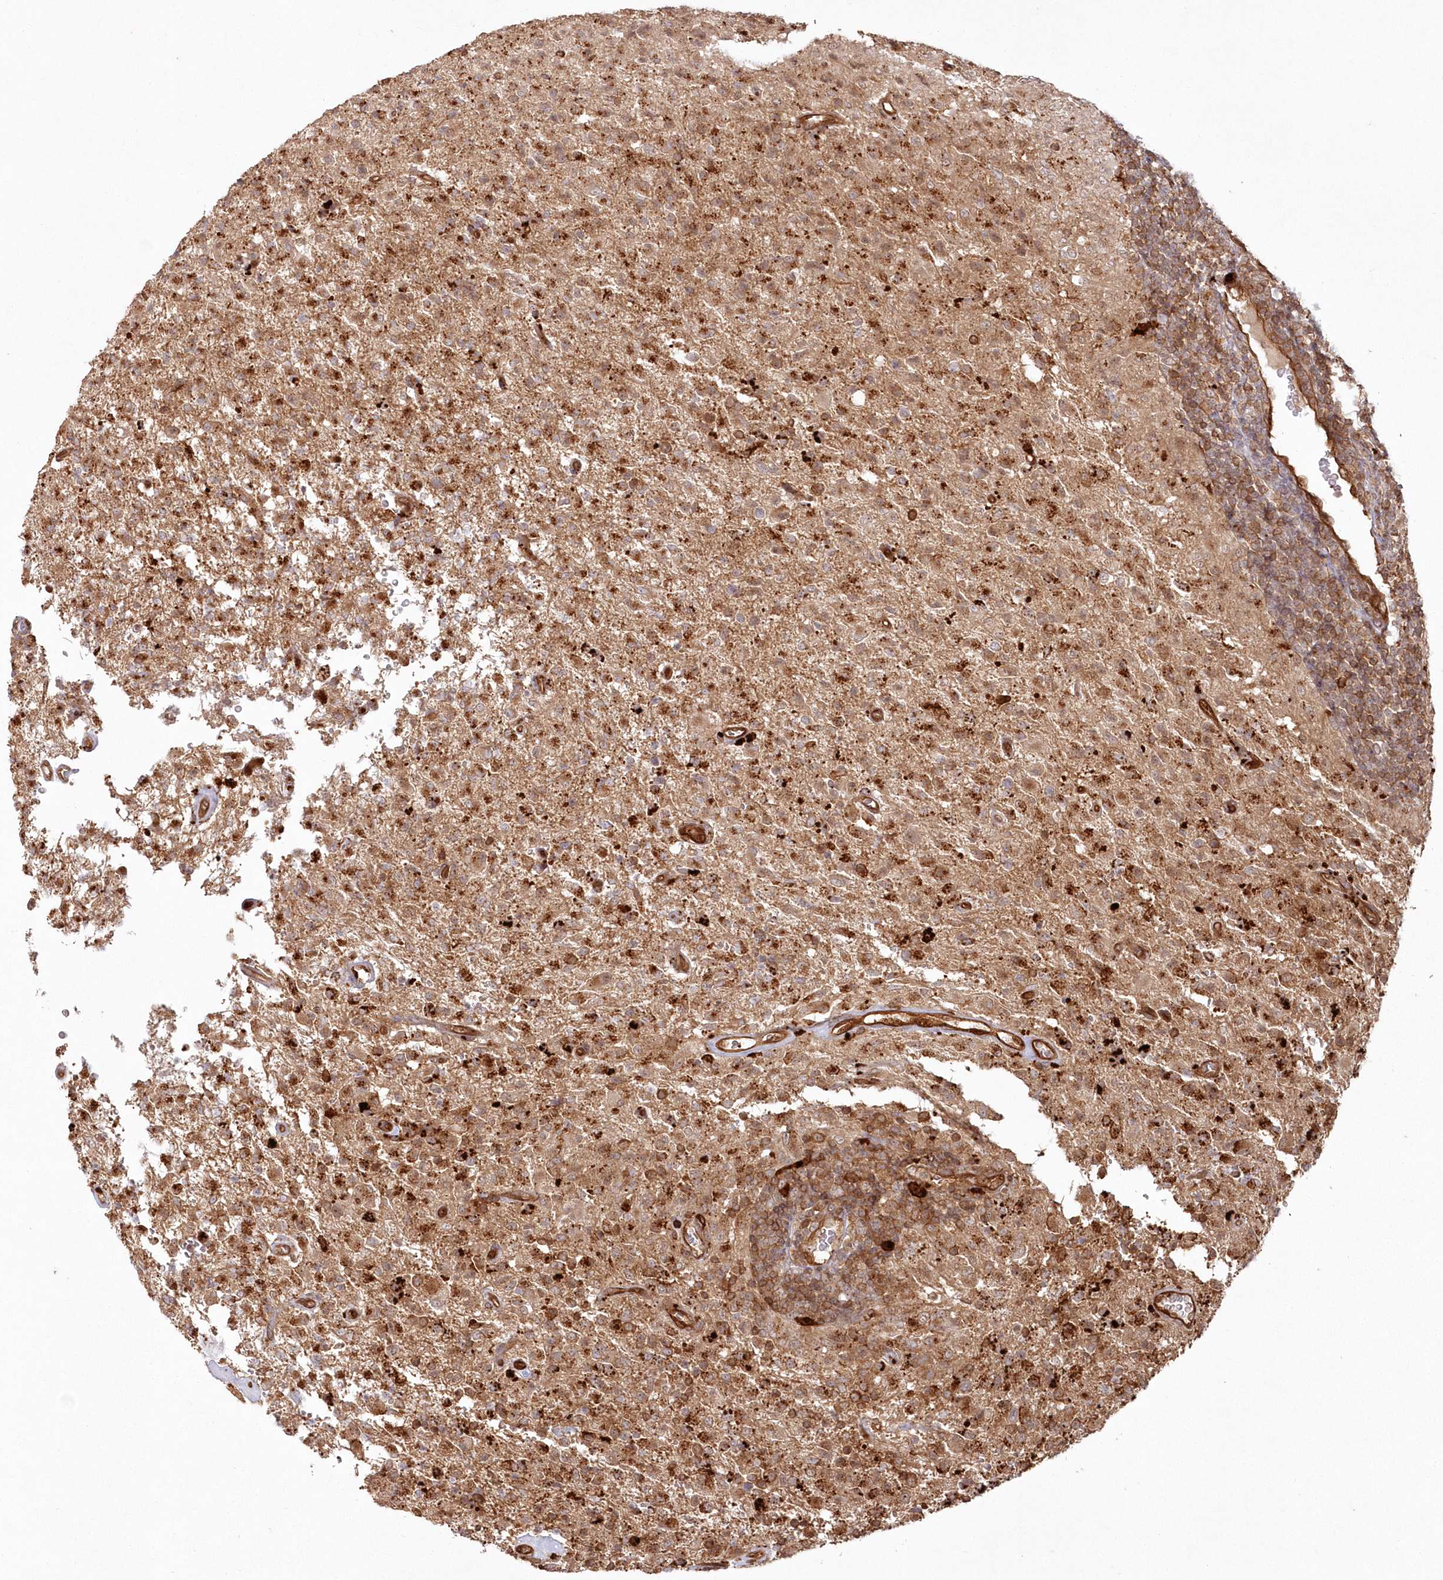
{"staining": {"intensity": "moderate", "quantity": "25%-75%", "location": "cytoplasmic/membranous"}, "tissue": "glioma", "cell_type": "Tumor cells", "image_type": "cancer", "snomed": [{"axis": "morphology", "description": "Glioma, malignant, High grade"}, {"axis": "topography", "description": "Brain"}], "caption": "Protein staining shows moderate cytoplasmic/membranous expression in approximately 25%-75% of tumor cells in glioma.", "gene": "RGCC", "patient": {"sex": "female", "age": 57}}